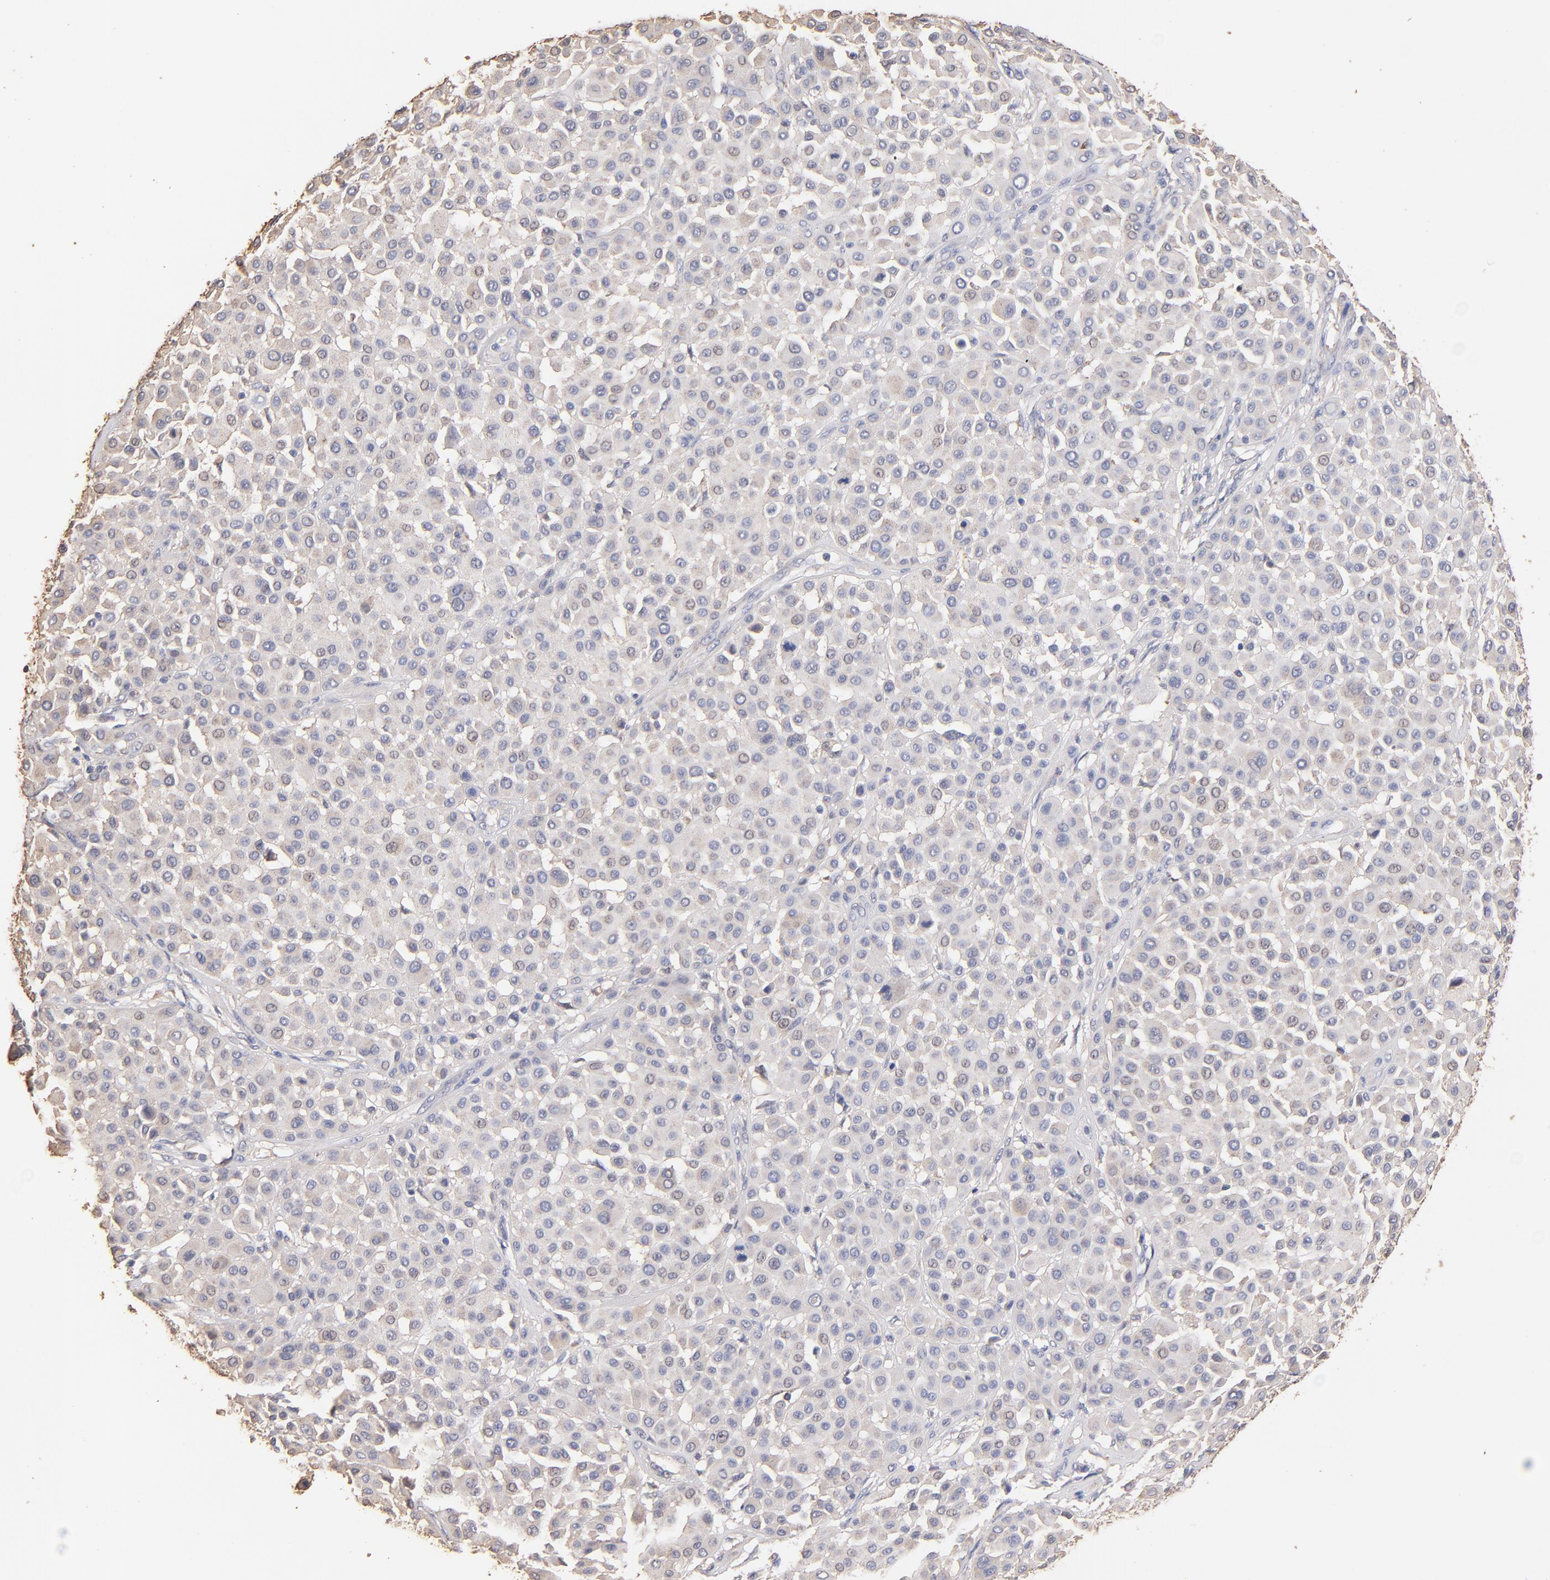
{"staining": {"intensity": "weak", "quantity": "<25%", "location": "cytoplasmic/membranous"}, "tissue": "melanoma", "cell_type": "Tumor cells", "image_type": "cancer", "snomed": [{"axis": "morphology", "description": "Malignant melanoma, Metastatic site"}, {"axis": "topography", "description": "Soft tissue"}], "caption": "This is a histopathology image of immunohistochemistry staining of melanoma, which shows no staining in tumor cells.", "gene": "RO60", "patient": {"sex": "male", "age": 41}}